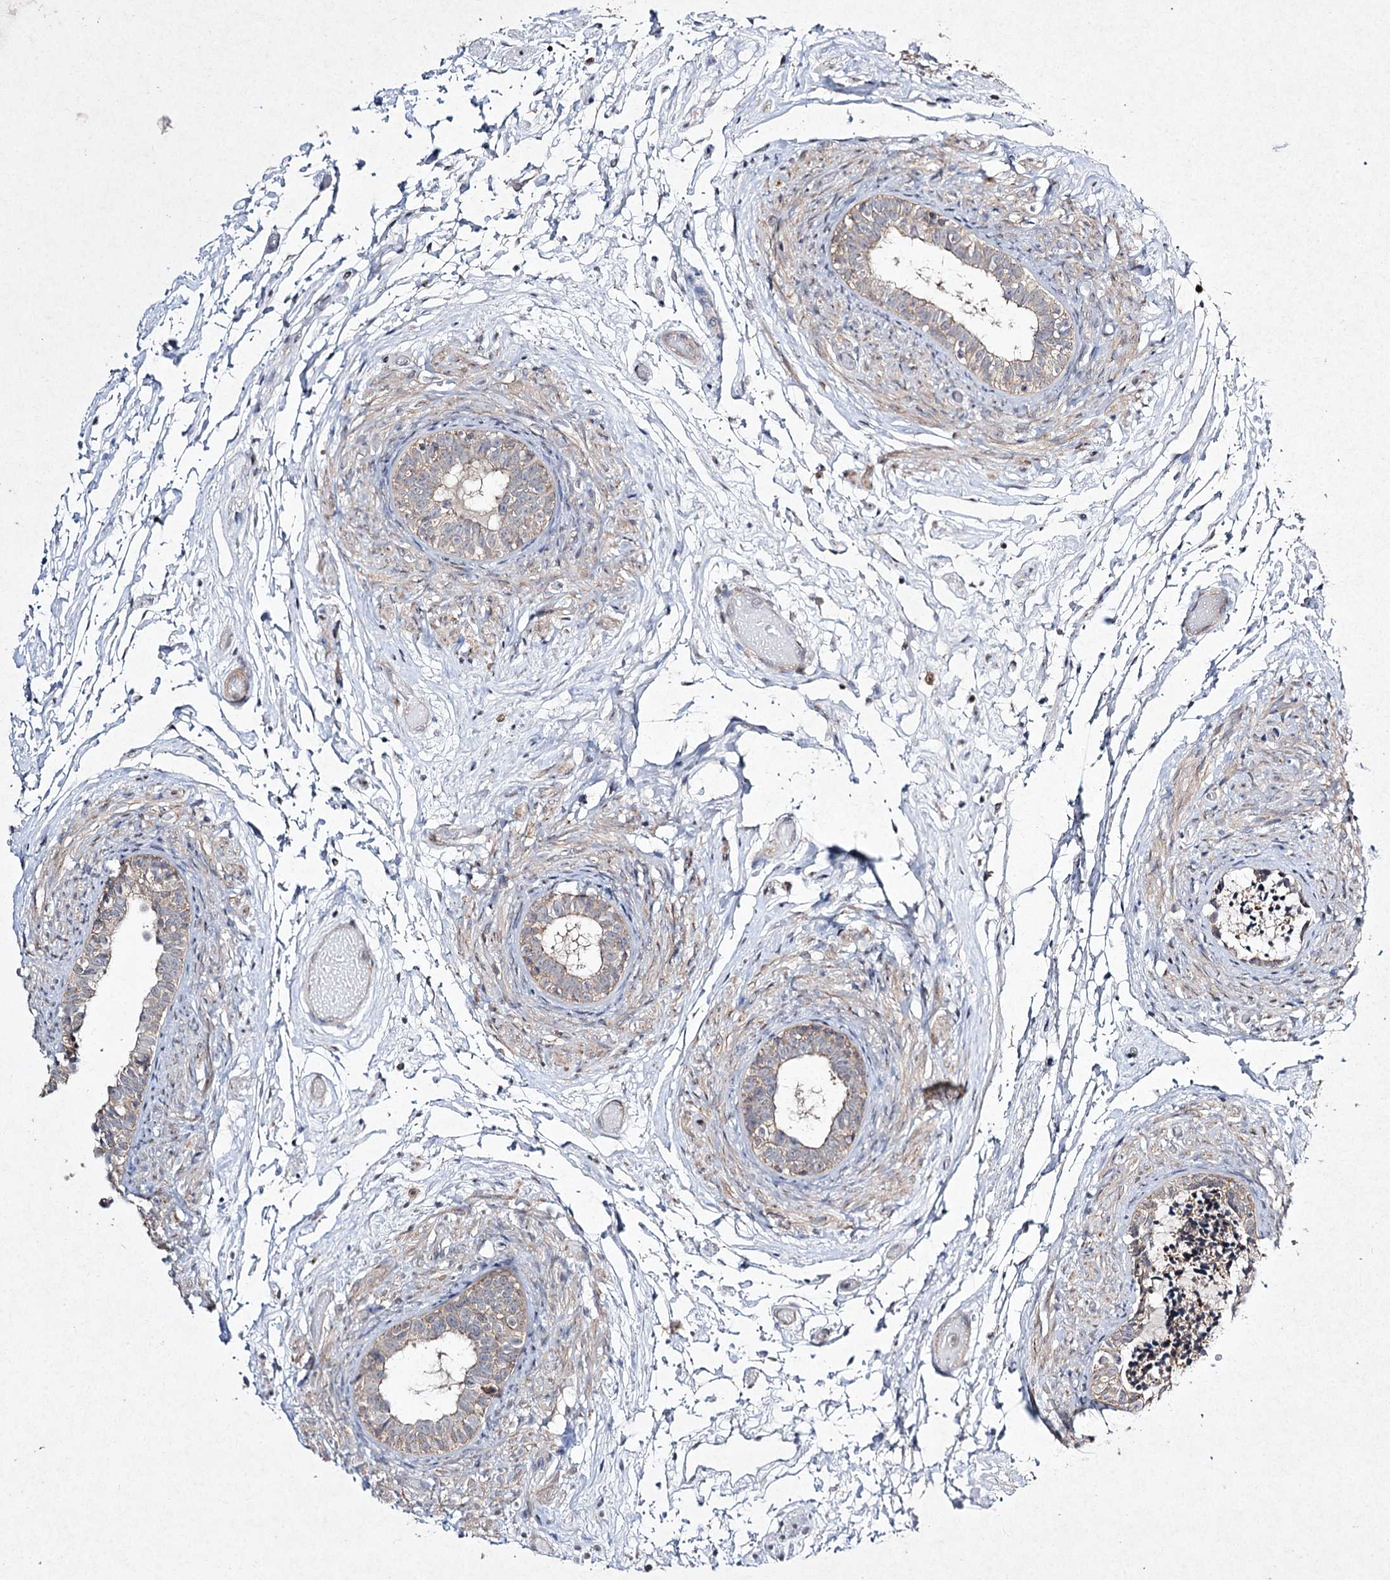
{"staining": {"intensity": "strong", "quantity": "25%-75%", "location": "cytoplasmic/membranous"}, "tissue": "epididymis", "cell_type": "Glandular cells", "image_type": "normal", "snomed": [{"axis": "morphology", "description": "Normal tissue, NOS"}, {"axis": "topography", "description": "Epididymis"}], "caption": "A high amount of strong cytoplasmic/membranous positivity is identified in approximately 25%-75% of glandular cells in unremarkable epididymis.", "gene": "FANCL", "patient": {"sex": "male", "age": 5}}